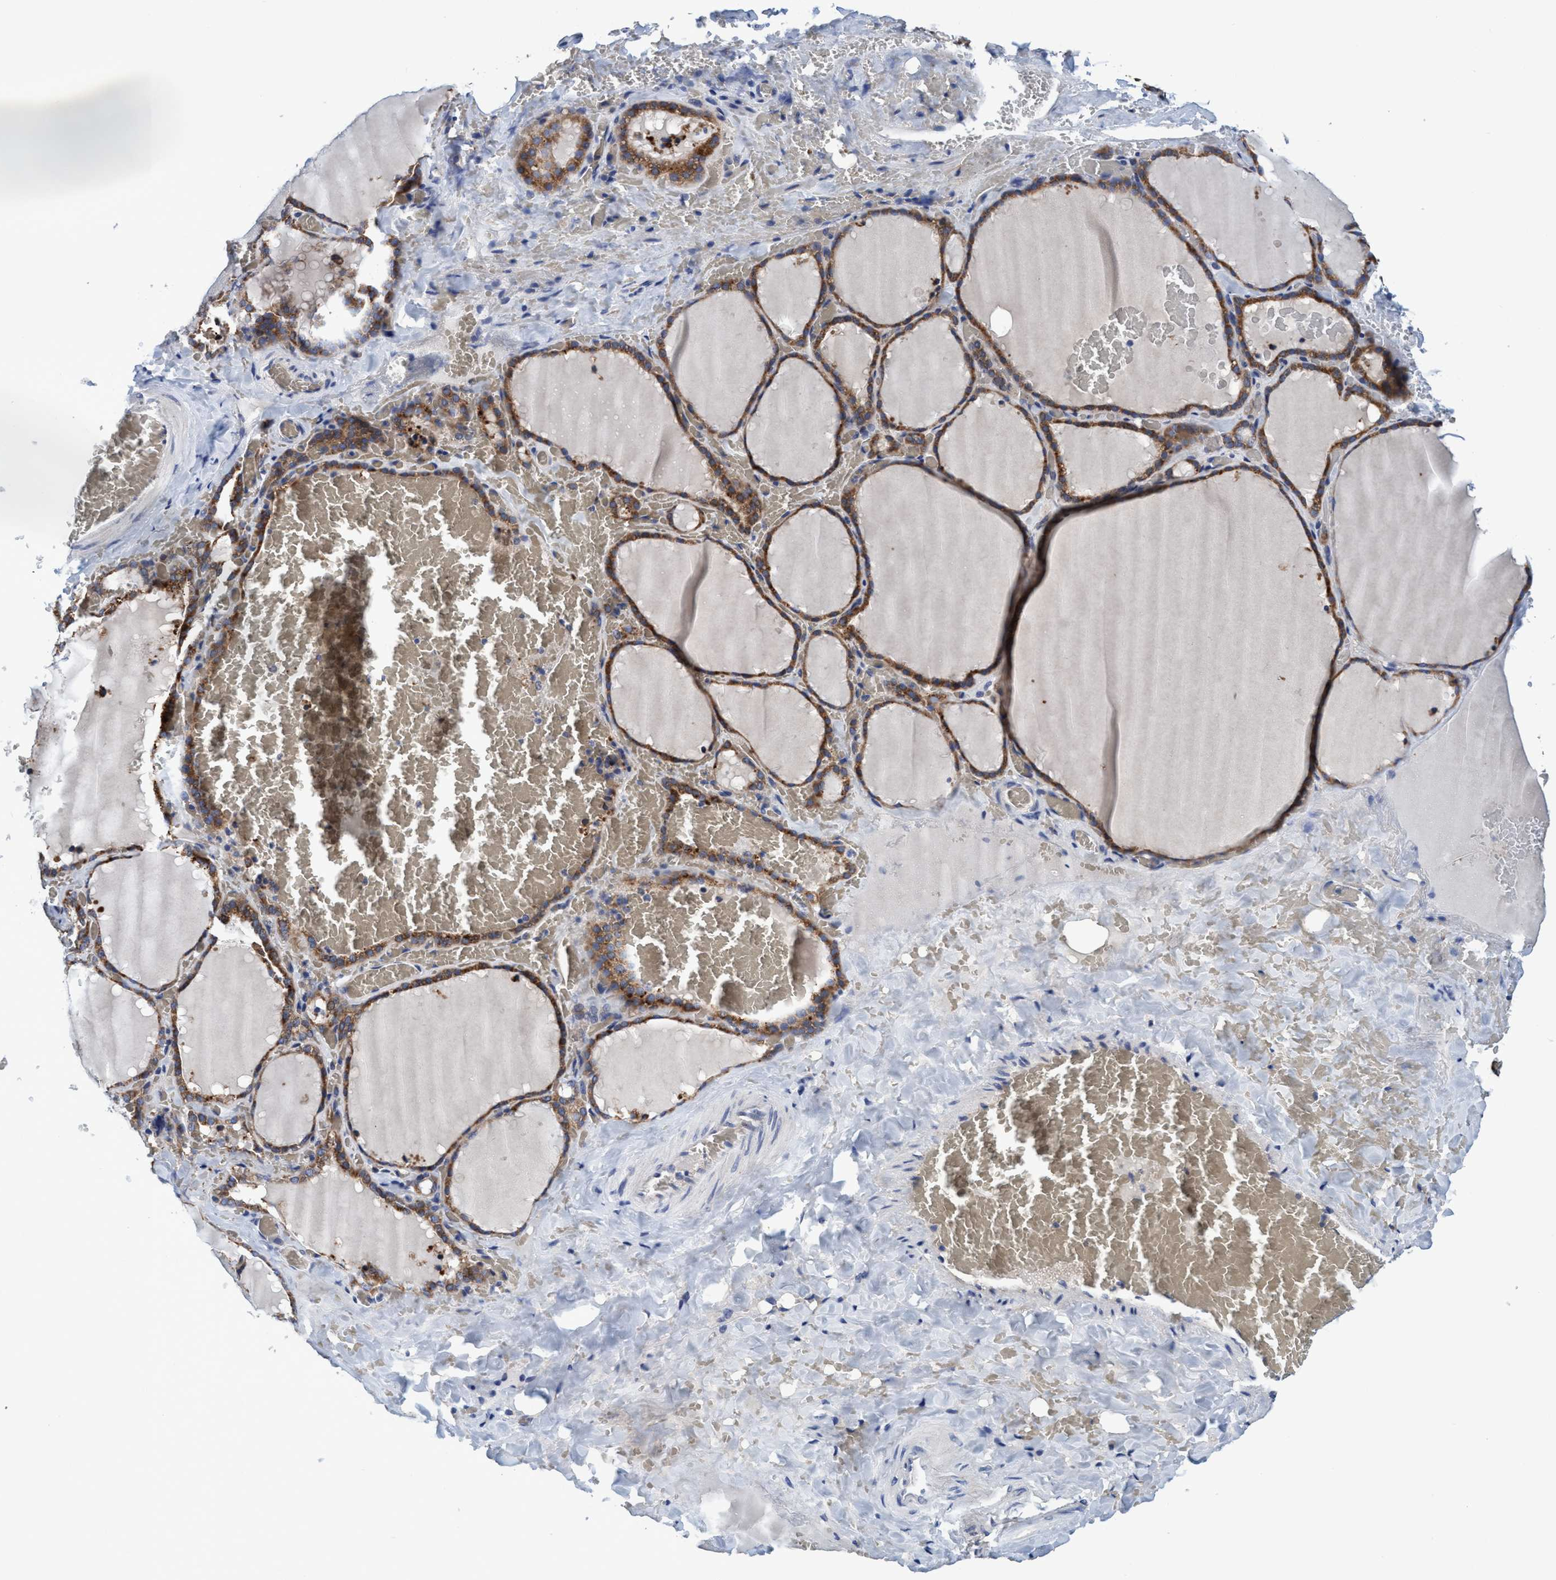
{"staining": {"intensity": "moderate", "quantity": ">75%", "location": "cytoplasmic/membranous"}, "tissue": "thyroid gland", "cell_type": "Glandular cells", "image_type": "normal", "snomed": [{"axis": "morphology", "description": "Normal tissue, NOS"}, {"axis": "topography", "description": "Thyroid gland"}], "caption": "Thyroid gland stained with a brown dye displays moderate cytoplasmic/membranous positive expression in about >75% of glandular cells.", "gene": "CALCOCO2", "patient": {"sex": "female", "age": 22}}